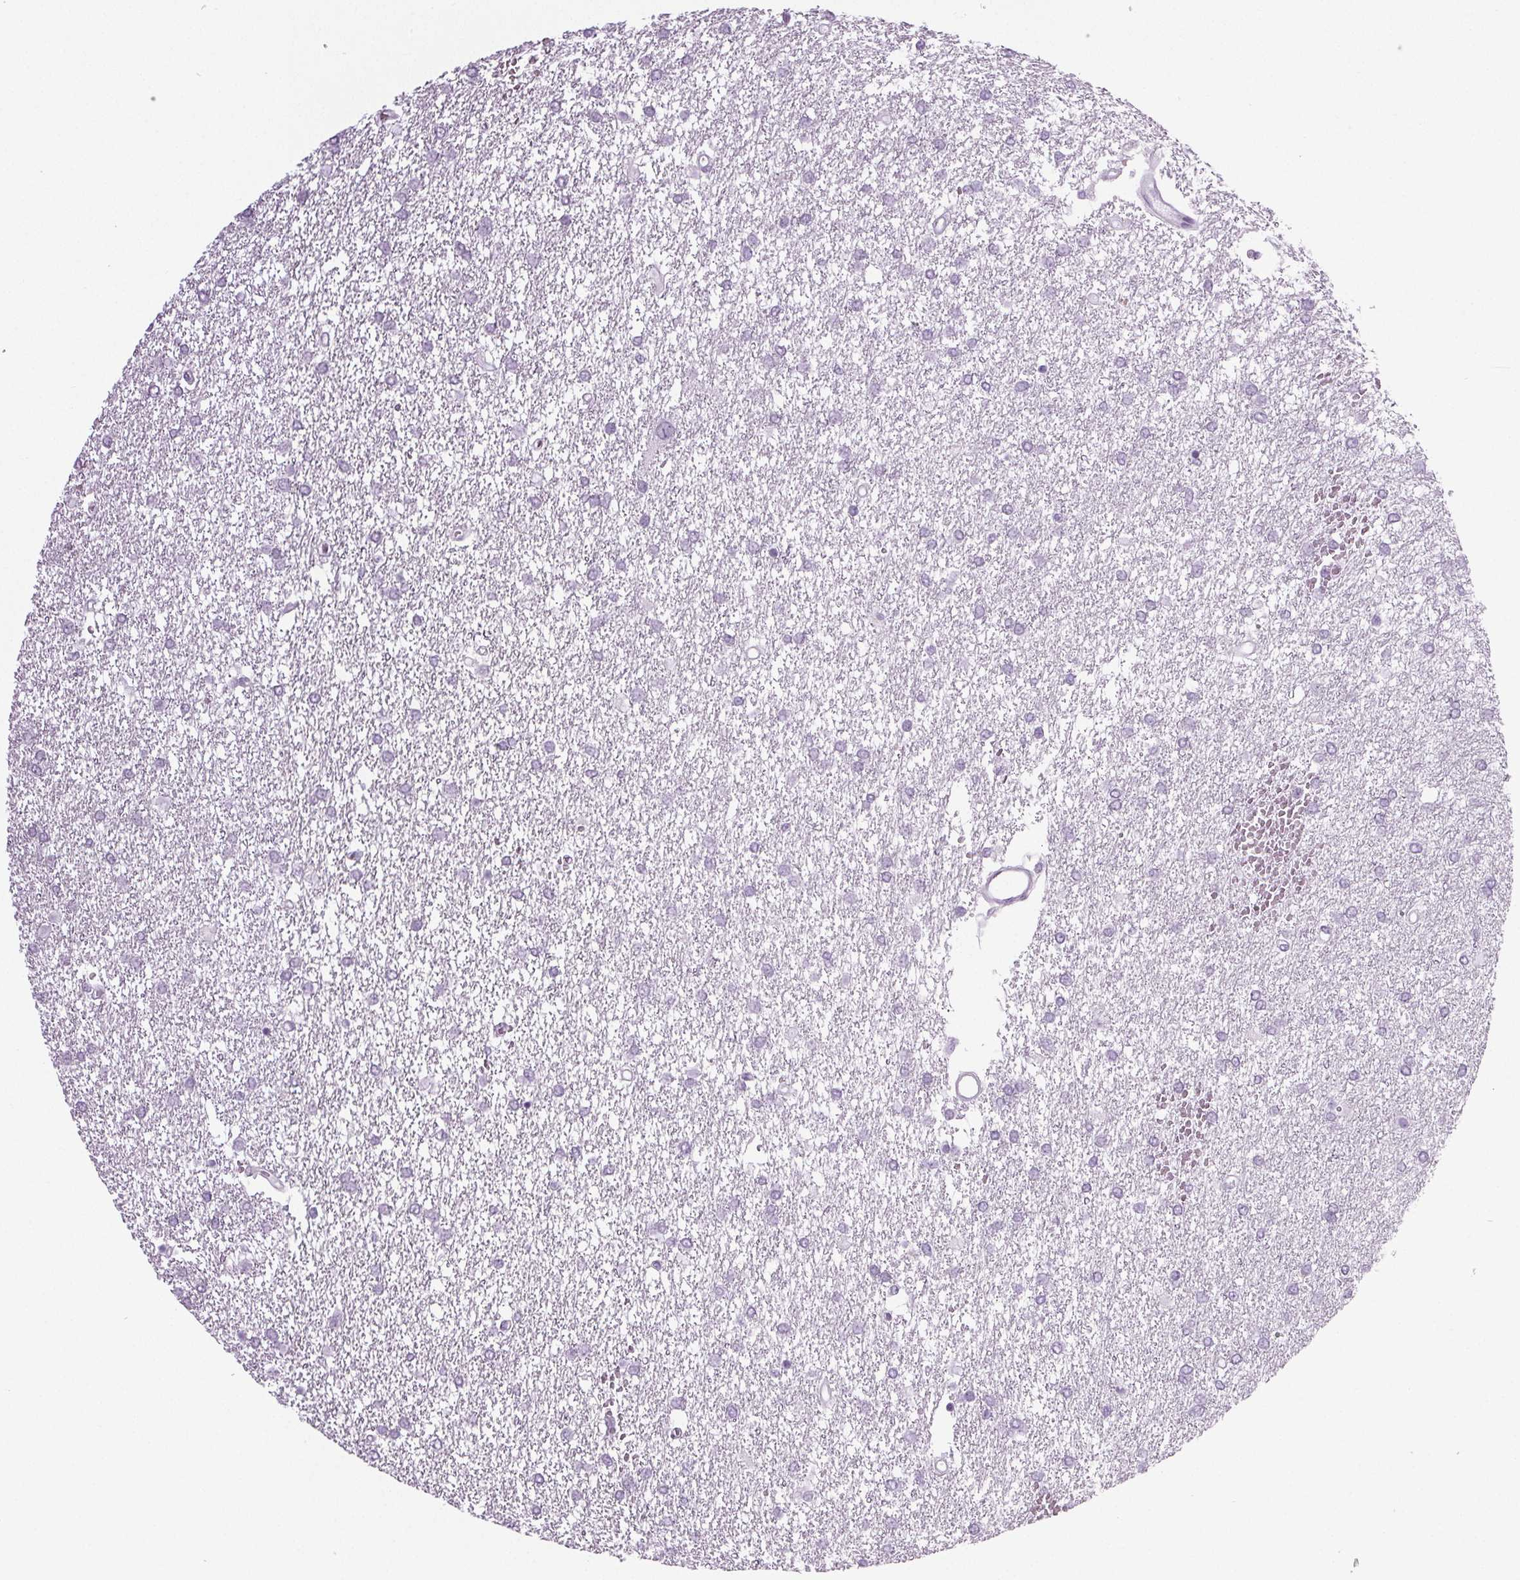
{"staining": {"intensity": "negative", "quantity": "none", "location": "none"}, "tissue": "glioma", "cell_type": "Tumor cells", "image_type": "cancer", "snomed": [{"axis": "morphology", "description": "Glioma, malignant, High grade"}, {"axis": "topography", "description": "Brain"}], "caption": "Immunohistochemistry of glioma displays no expression in tumor cells.", "gene": "IGF2BP1", "patient": {"sex": "female", "age": 61}}